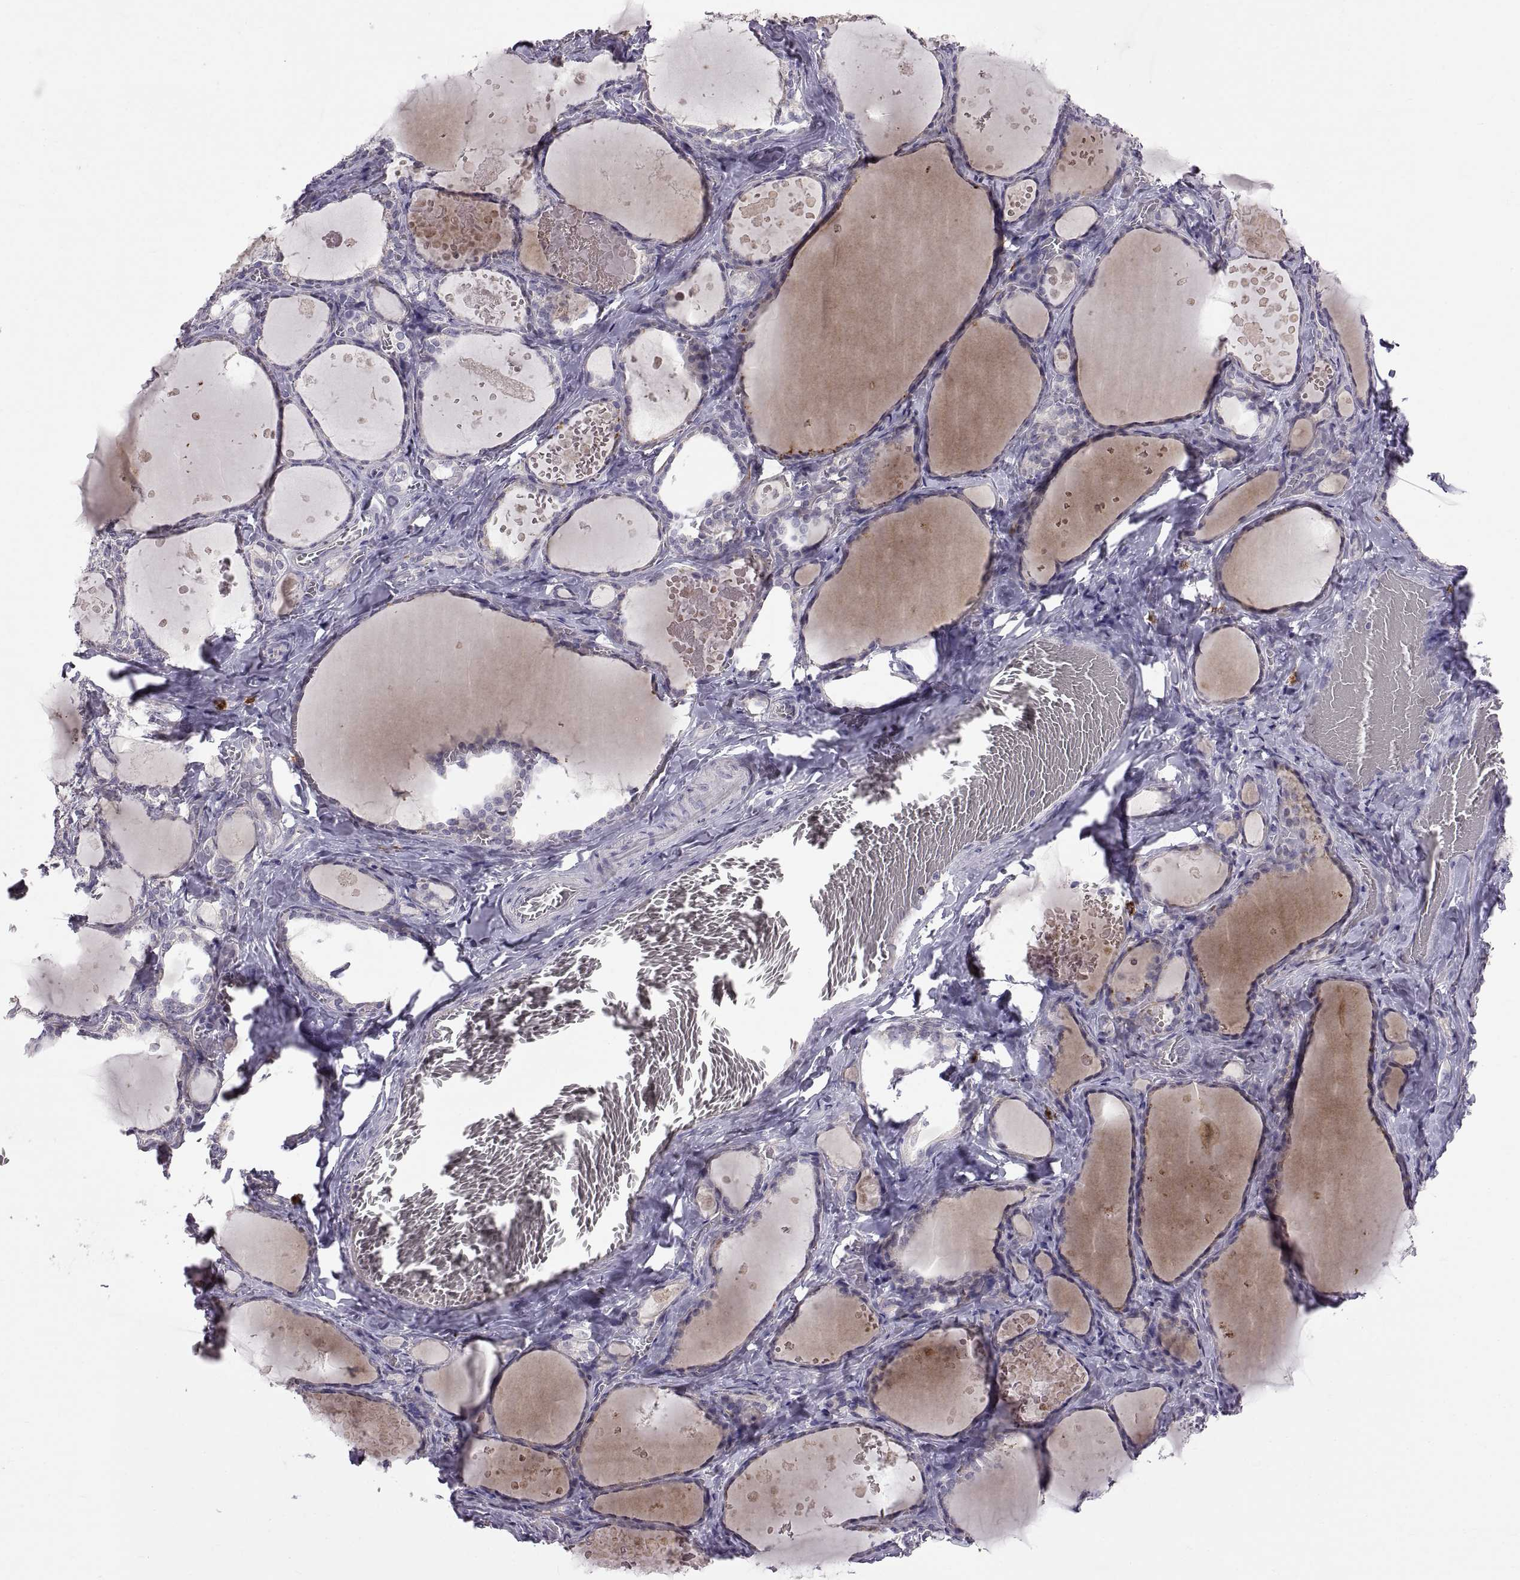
{"staining": {"intensity": "negative", "quantity": "none", "location": "none"}, "tissue": "thyroid gland", "cell_type": "Glandular cells", "image_type": "normal", "snomed": [{"axis": "morphology", "description": "Normal tissue, NOS"}, {"axis": "topography", "description": "Thyroid gland"}], "caption": "The image reveals no significant positivity in glandular cells of thyroid gland. The staining was performed using DAB (3,3'-diaminobenzidine) to visualize the protein expression in brown, while the nuclei were stained in blue with hematoxylin (Magnification: 20x).", "gene": "WFDC8", "patient": {"sex": "female", "age": 56}}